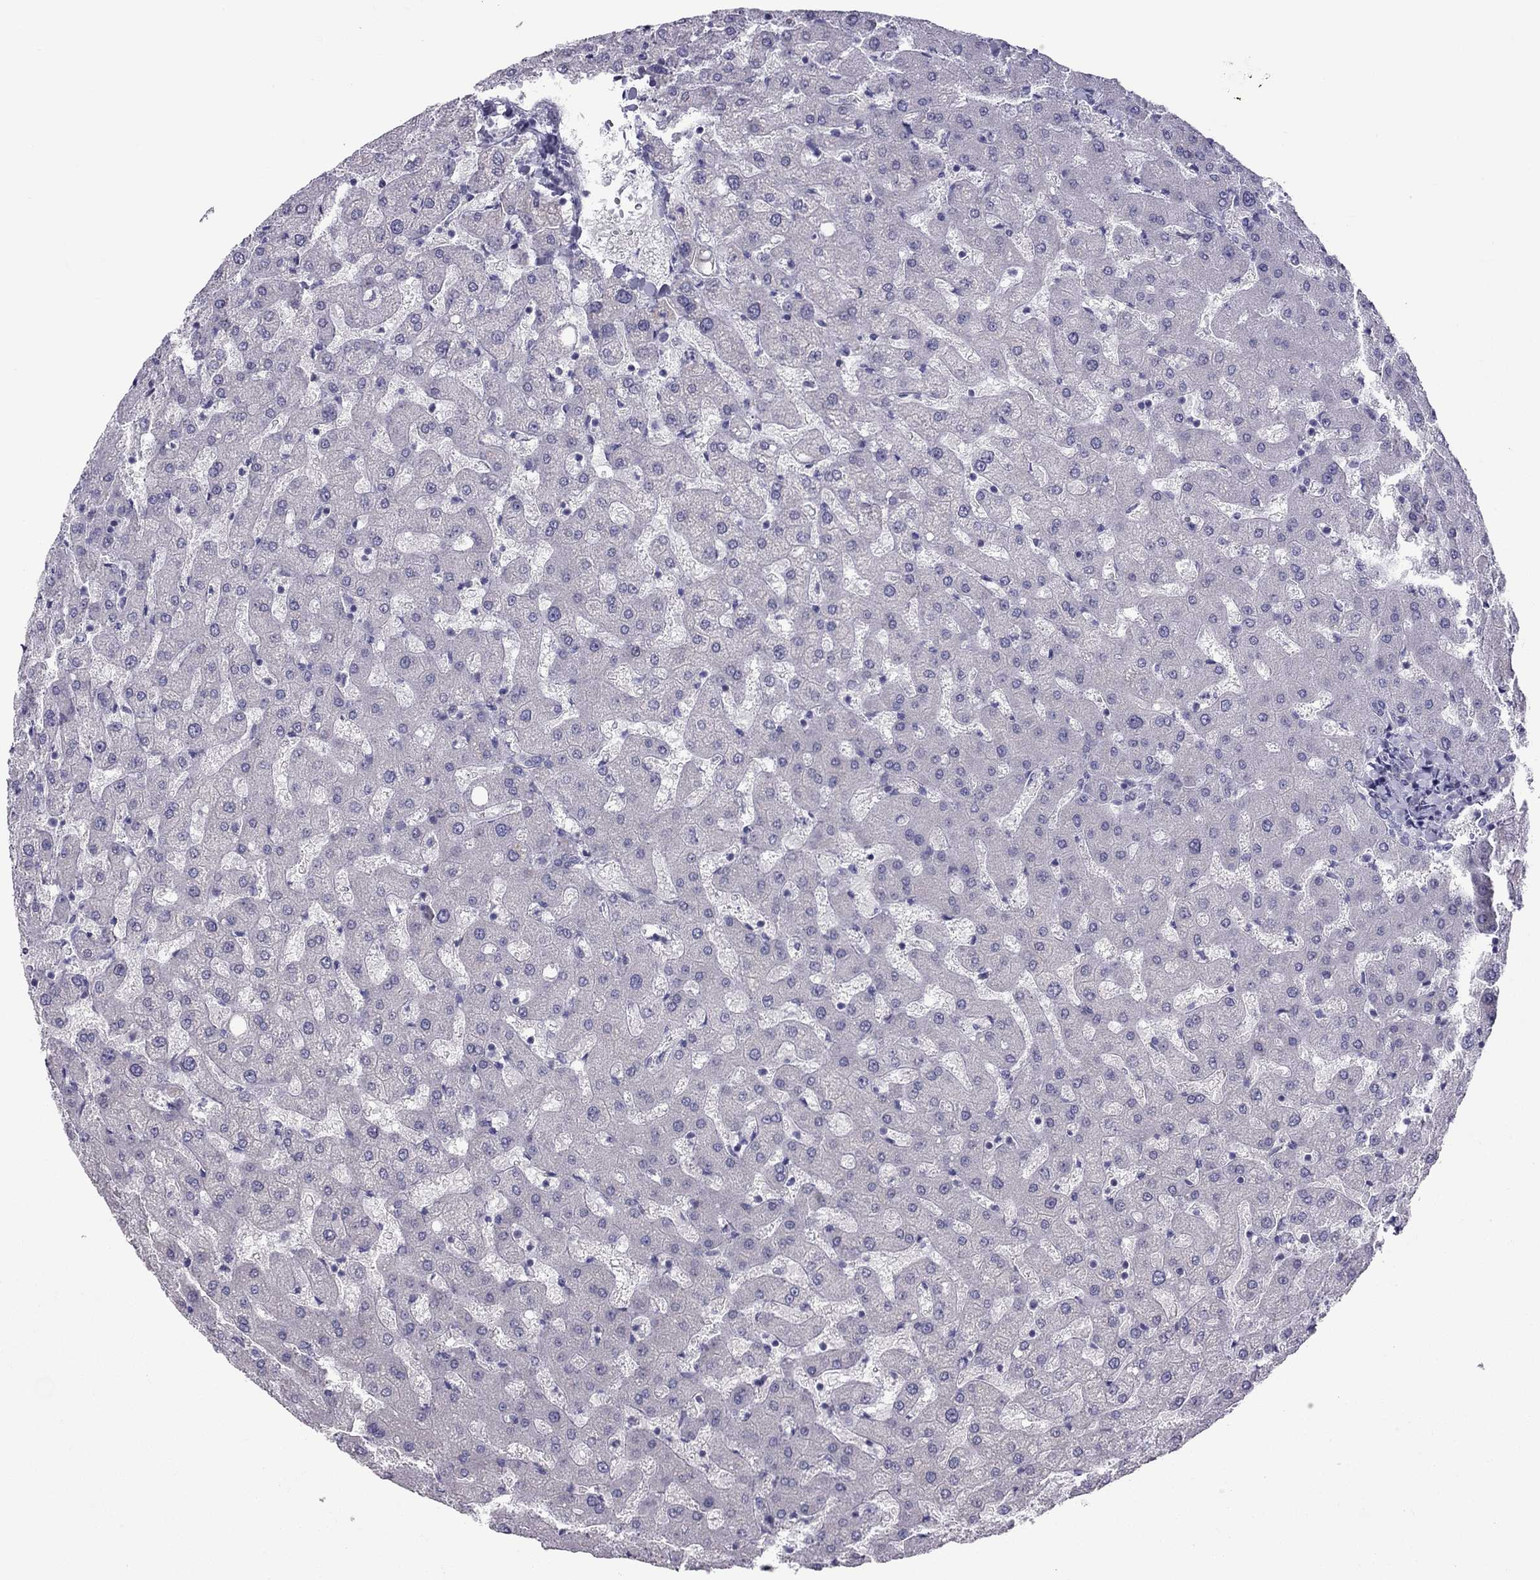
{"staining": {"intensity": "negative", "quantity": "none", "location": "none"}, "tissue": "liver", "cell_type": "Cholangiocytes", "image_type": "normal", "snomed": [{"axis": "morphology", "description": "Normal tissue, NOS"}, {"axis": "topography", "description": "Liver"}], "caption": "Immunohistochemistry micrograph of unremarkable liver stained for a protein (brown), which displays no positivity in cholangiocytes. Nuclei are stained in blue.", "gene": "TEX14", "patient": {"sex": "female", "age": 50}}